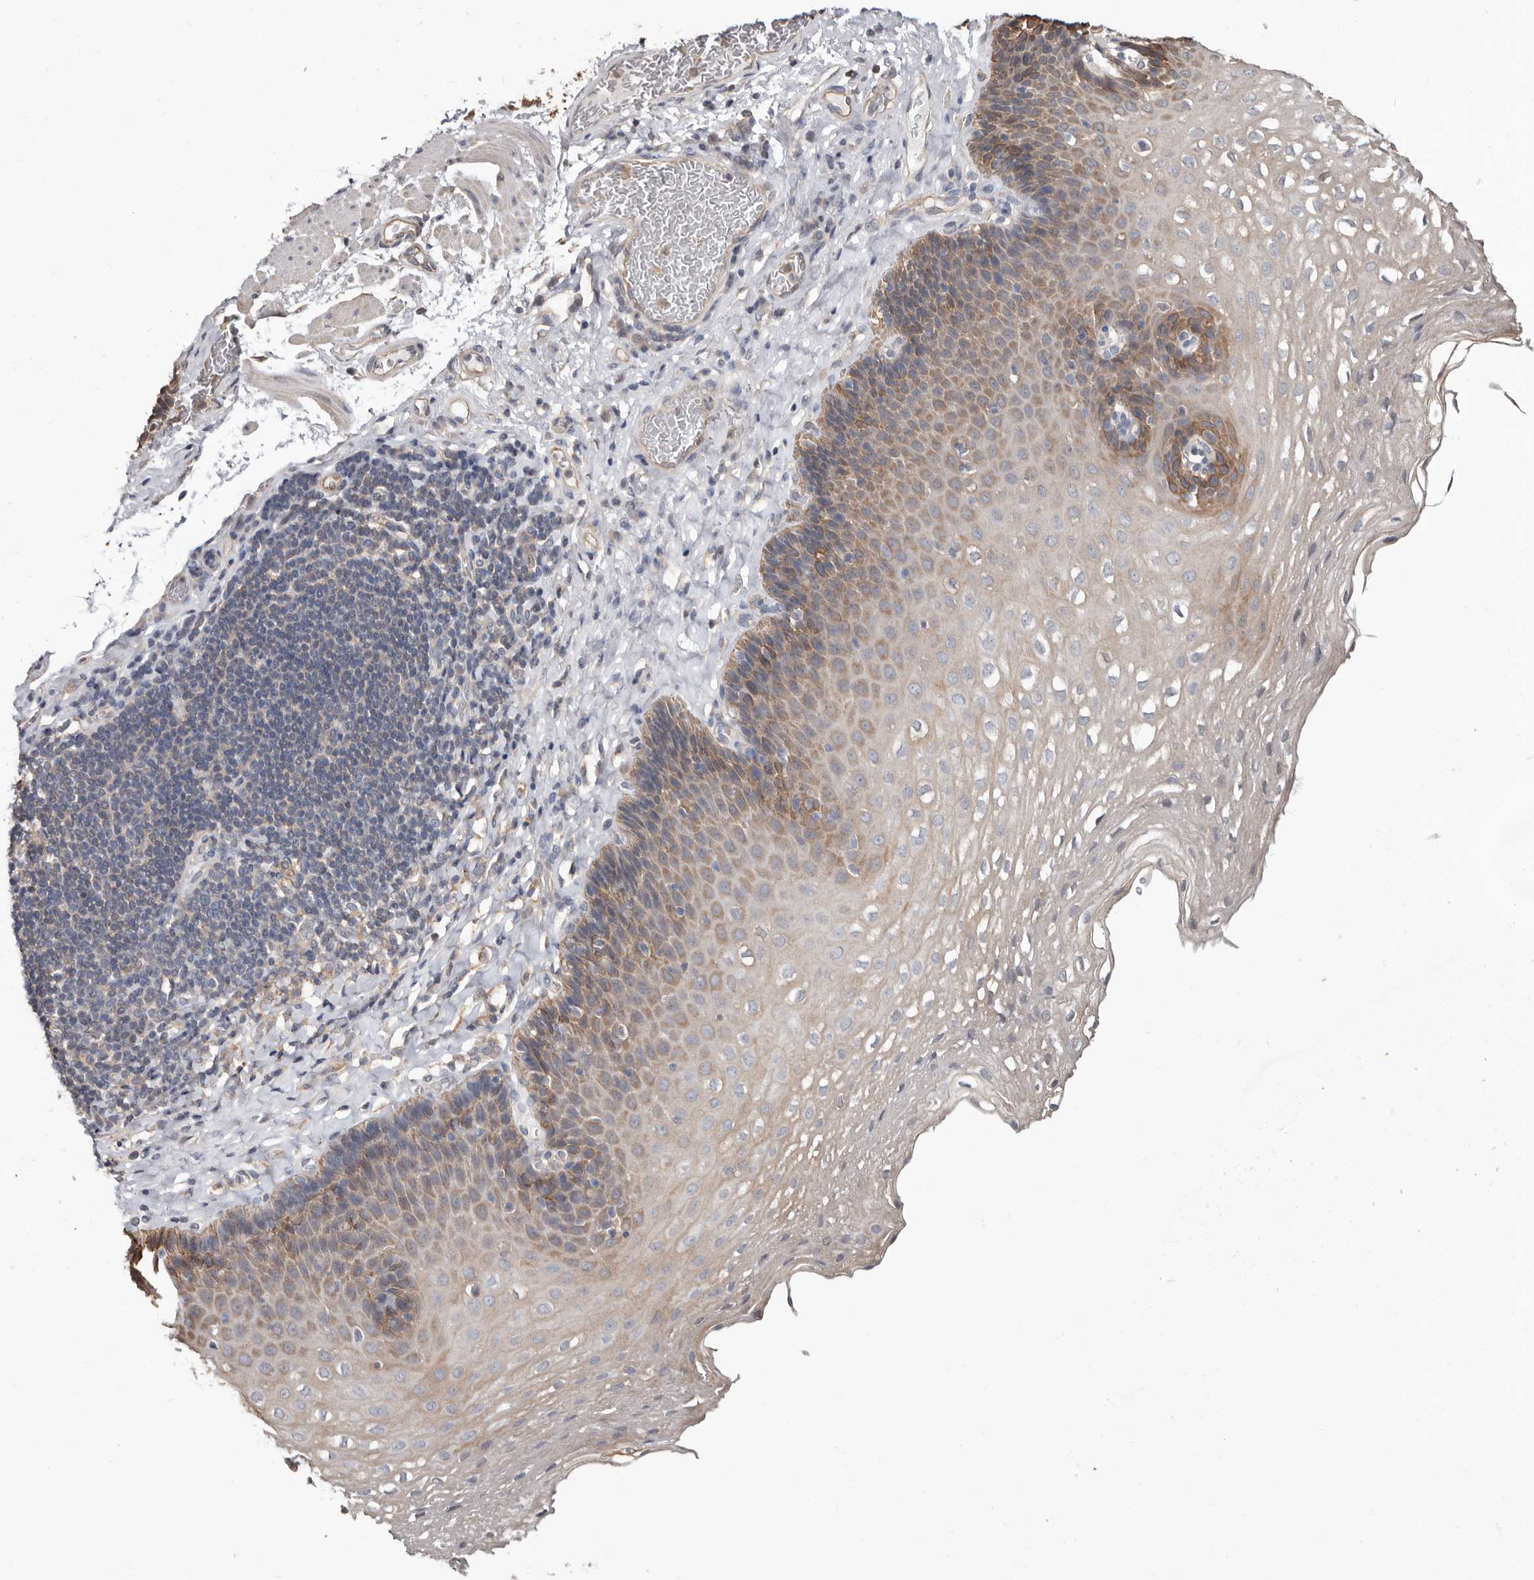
{"staining": {"intensity": "moderate", "quantity": "<25%", "location": "cytoplasmic/membranous"}, "tissue": "esophagus", "cell_type": "Squamous epithelial cells", "image_type": "normal", "snomed": [{"axis": "morphology", "description": "Normal tissue, NOS"}, {"axis": "topography", "description": "Esophagus"}], "caption": "Immunohistochemical staining of unremarkable human esophagus exhibits moderate cytoplasmic/membranous protein staining in about <25% of squamous epithelial cells. (DAB = brown stain, brightfield microscopy at high magnification).", "gene": "MRPL18", "patient": {"sex": "female", "age": 66}}